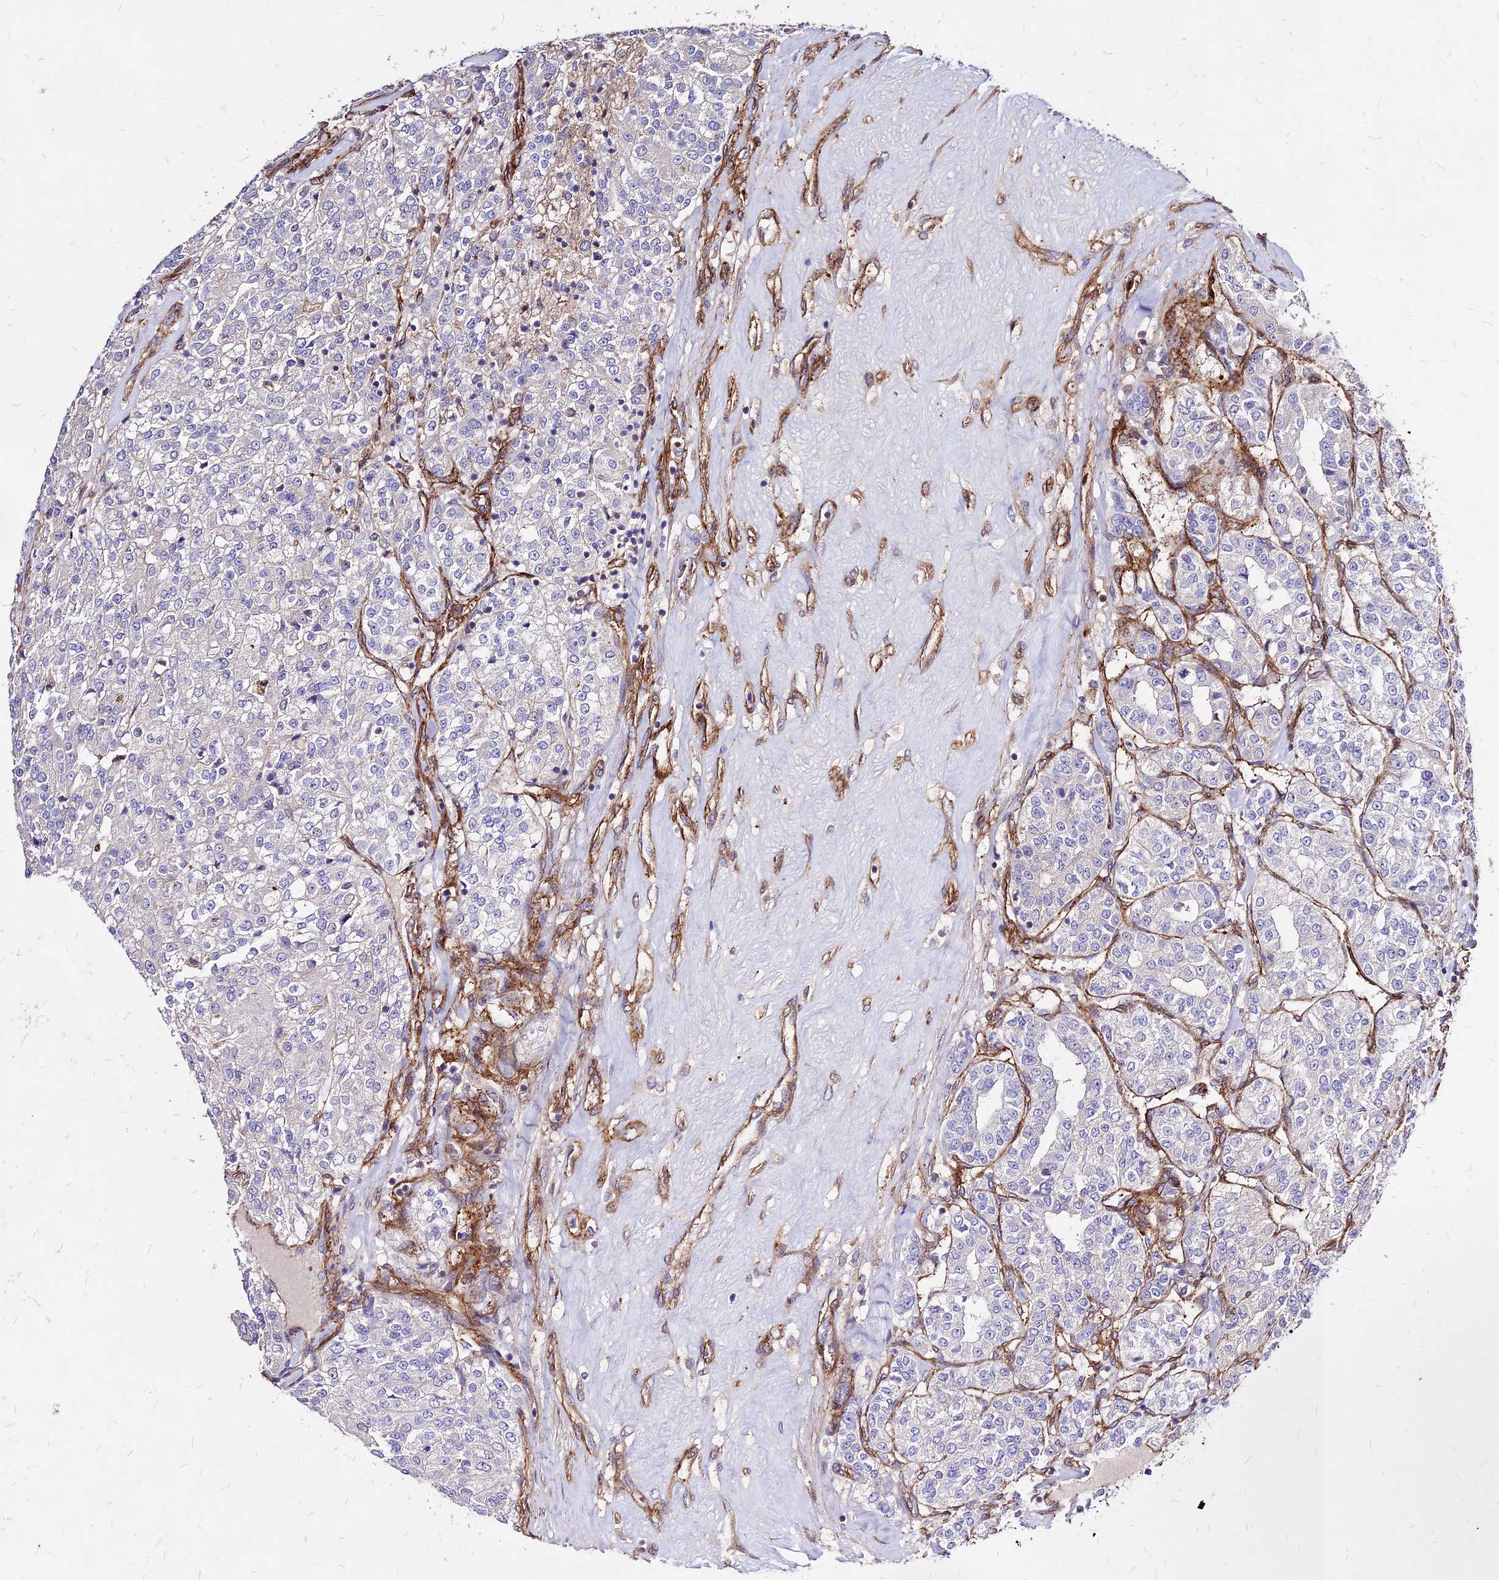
{"staining": {"intensity": "negative", "quantity": "none", "location": "none"}, "tissue": "renal cancer", "cell_type": "Tumor cells", "image_type": "cancer", "snomed": [{"axis": "morphology", "description": "Adenocarcinoma, NOS"}, {"axis": "topography", "description": "Kidney"}], "caption": "This is an immunohistochemistry (IHC) micrograph of human renal cancer. There is no positivity in tumor cells.", "gene": "EFCC1", "patient": {"sex": "female", "age": 63}}